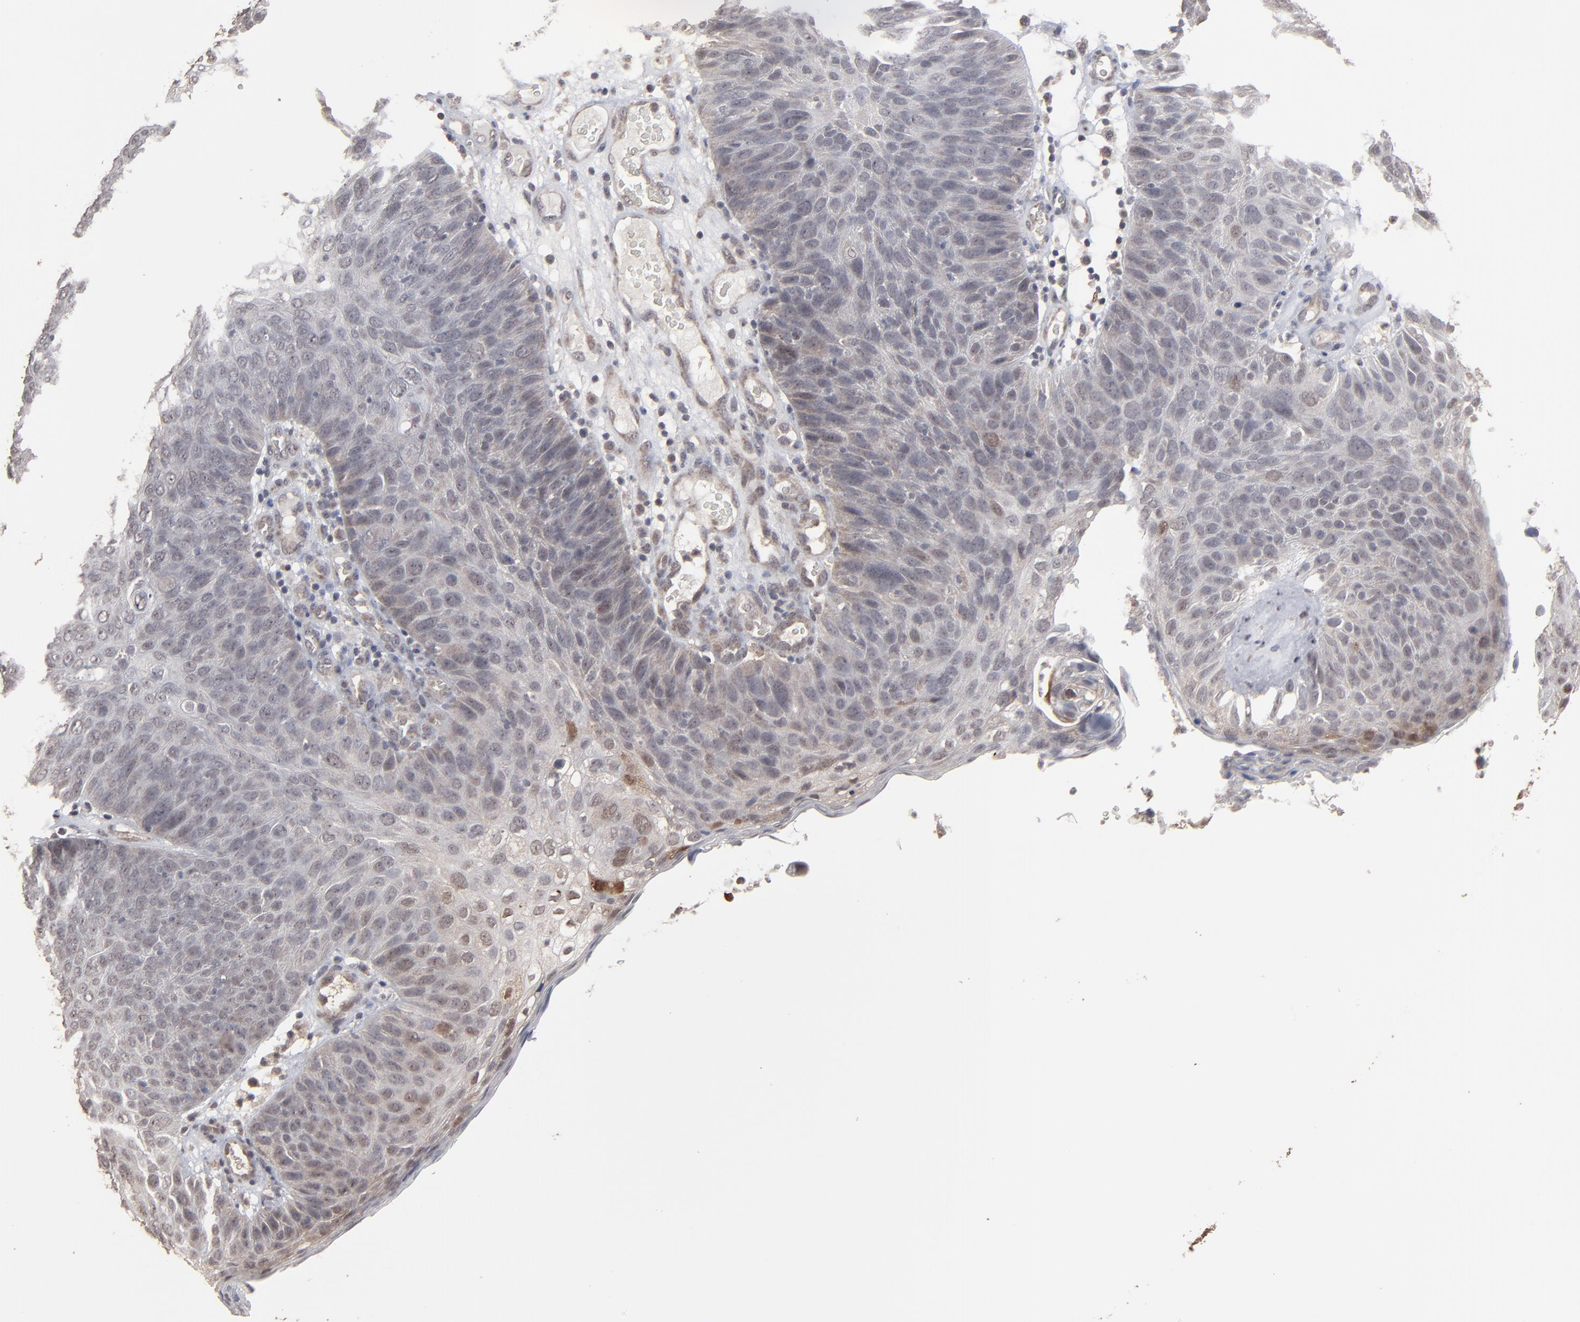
{"staining": {"intensity": "moderate", "quantity": ">75%", "location": "cytoplasmic/membranous,nuclear"}, "tissue": "skin cancer", "cell_type": "Tumor cells", "image_type": "cancer", "snomed": [{"axis": "morphology", "description": "Squamous cell carcinoma, NOS"}, {"axis": "topography", "description": "Skin"}], "caption": "Protein staining by IHC reveals moderate cytoplasmic/membranous and nuclear positivity in approximately >75% of tumor cells in skin cancer. The staining was performed using DAB to visualize the protein expression in brown, while the nuclei were stained in blue with hematoxylin (Magnification: 20x).", "gene": "SLC22A17", "patient": {"sex": "male", "age": 87}}